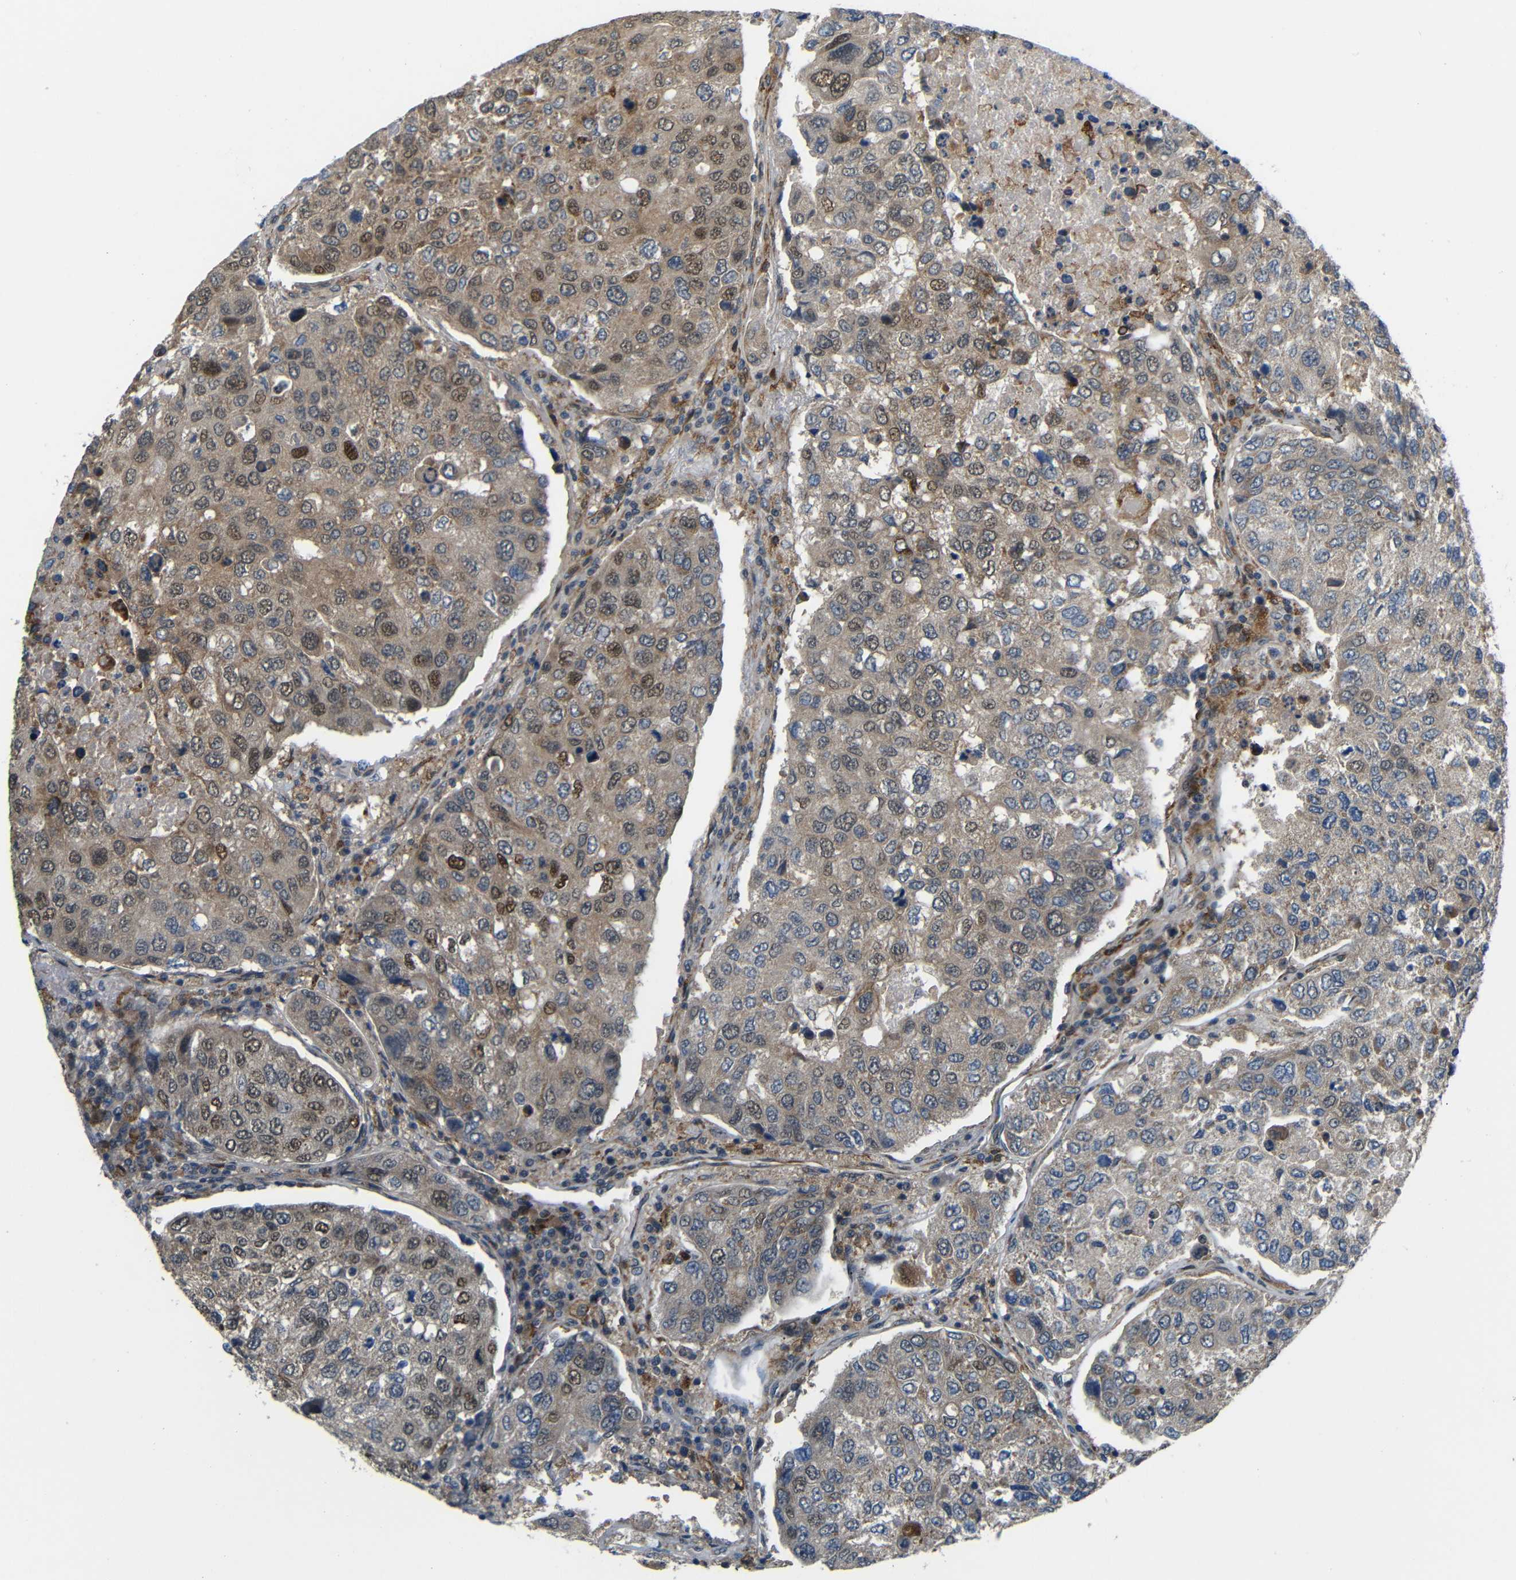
{"staining": {"intensity": "moderate", "quantity": "25%-75%", "location": "cytoplasmic/membranous,nuclear"}, "tissue": "urothelial cancer", "cell_type": "Tumor cells", "image_type": "cancer", "snomed": [{"axis": "morphology", "description": "Urothelial carcinoma, High grade"}, {"axis": "topography", "description": "Lymph node"}, {"axis": "topography", "description": "Urinary bladder"}], "caption": "A brown stain highlights moderate cytoplasmic/membranous and nuclear staining of a protein in human urothelial cancer tumor cells. (Stains: DAB in brown, nuclei in blue, Microscopy: brightfield microscopy at high magnification).", "gene": "SYDE1", "patient": {"sex": "male", "age": 51}}